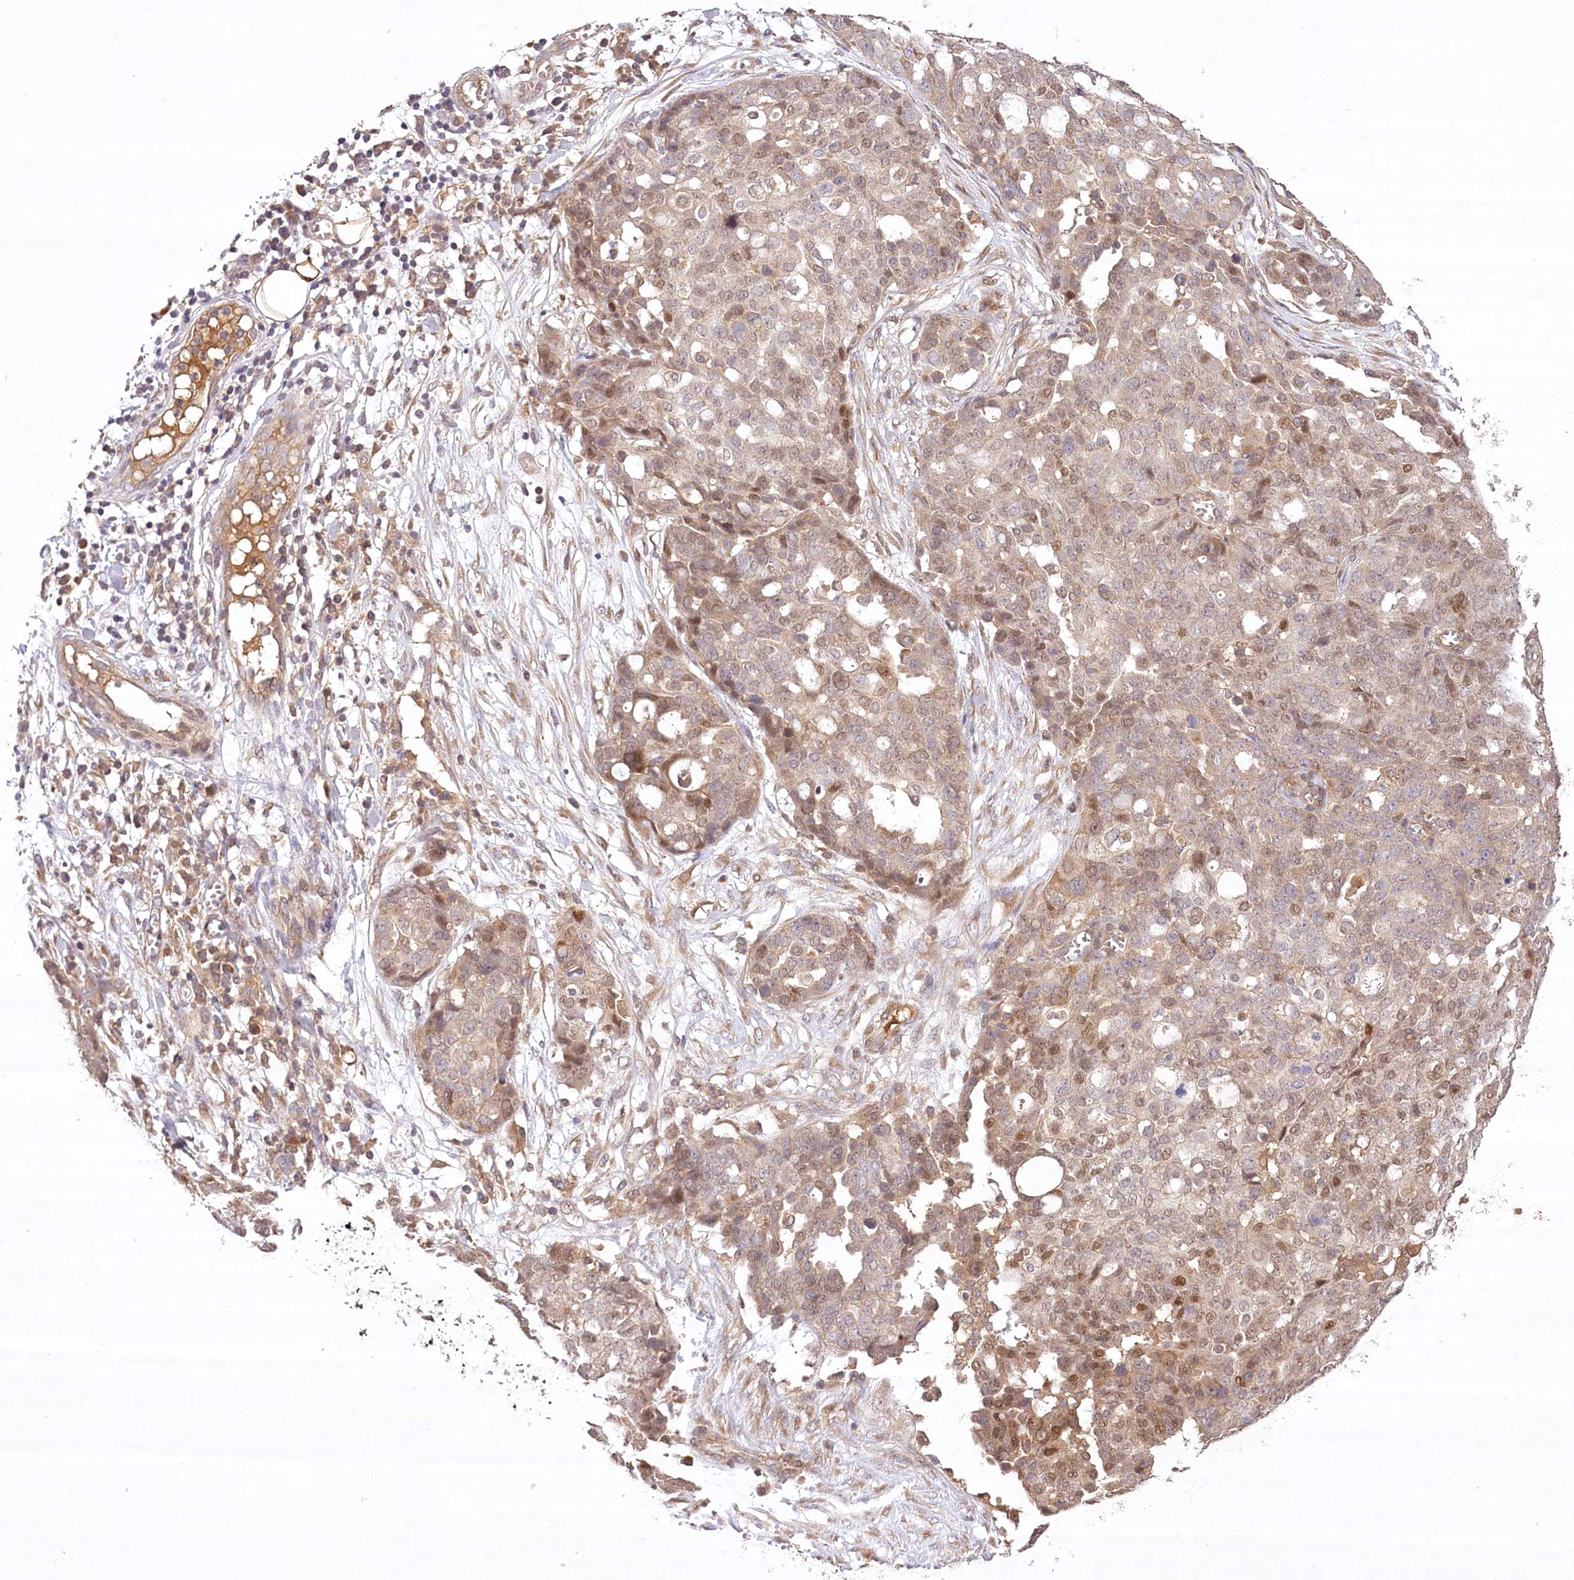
{"staining": {"intensity": "moderate", "quantity": "25%-75%", "location": "cytoplasmic/membranous,nuclear"}, "tissue": "ovarian cancer", "cell_type": "Tumor cells", "image_type": "cancer", "snomed": [{"axis": "morphology", "description": "Cystadenocarcinoma, serous, NOS"}, {"axis": "topography", "description": "Soft tissue"}, {"axis": "topography", "description": "Ovary"}], "caption": "This image demonstrates serous cystadenocarcinoma (ovarian) stained with immunohistochemistry to label a protein in brown. The cytoplasmic/membranous and nuclear of tumor cells show moderate positivity for the protein. Nuclei are counter-stained blue.", "gene": "LSS", "patient": {"sex": "female", "age": 57}}